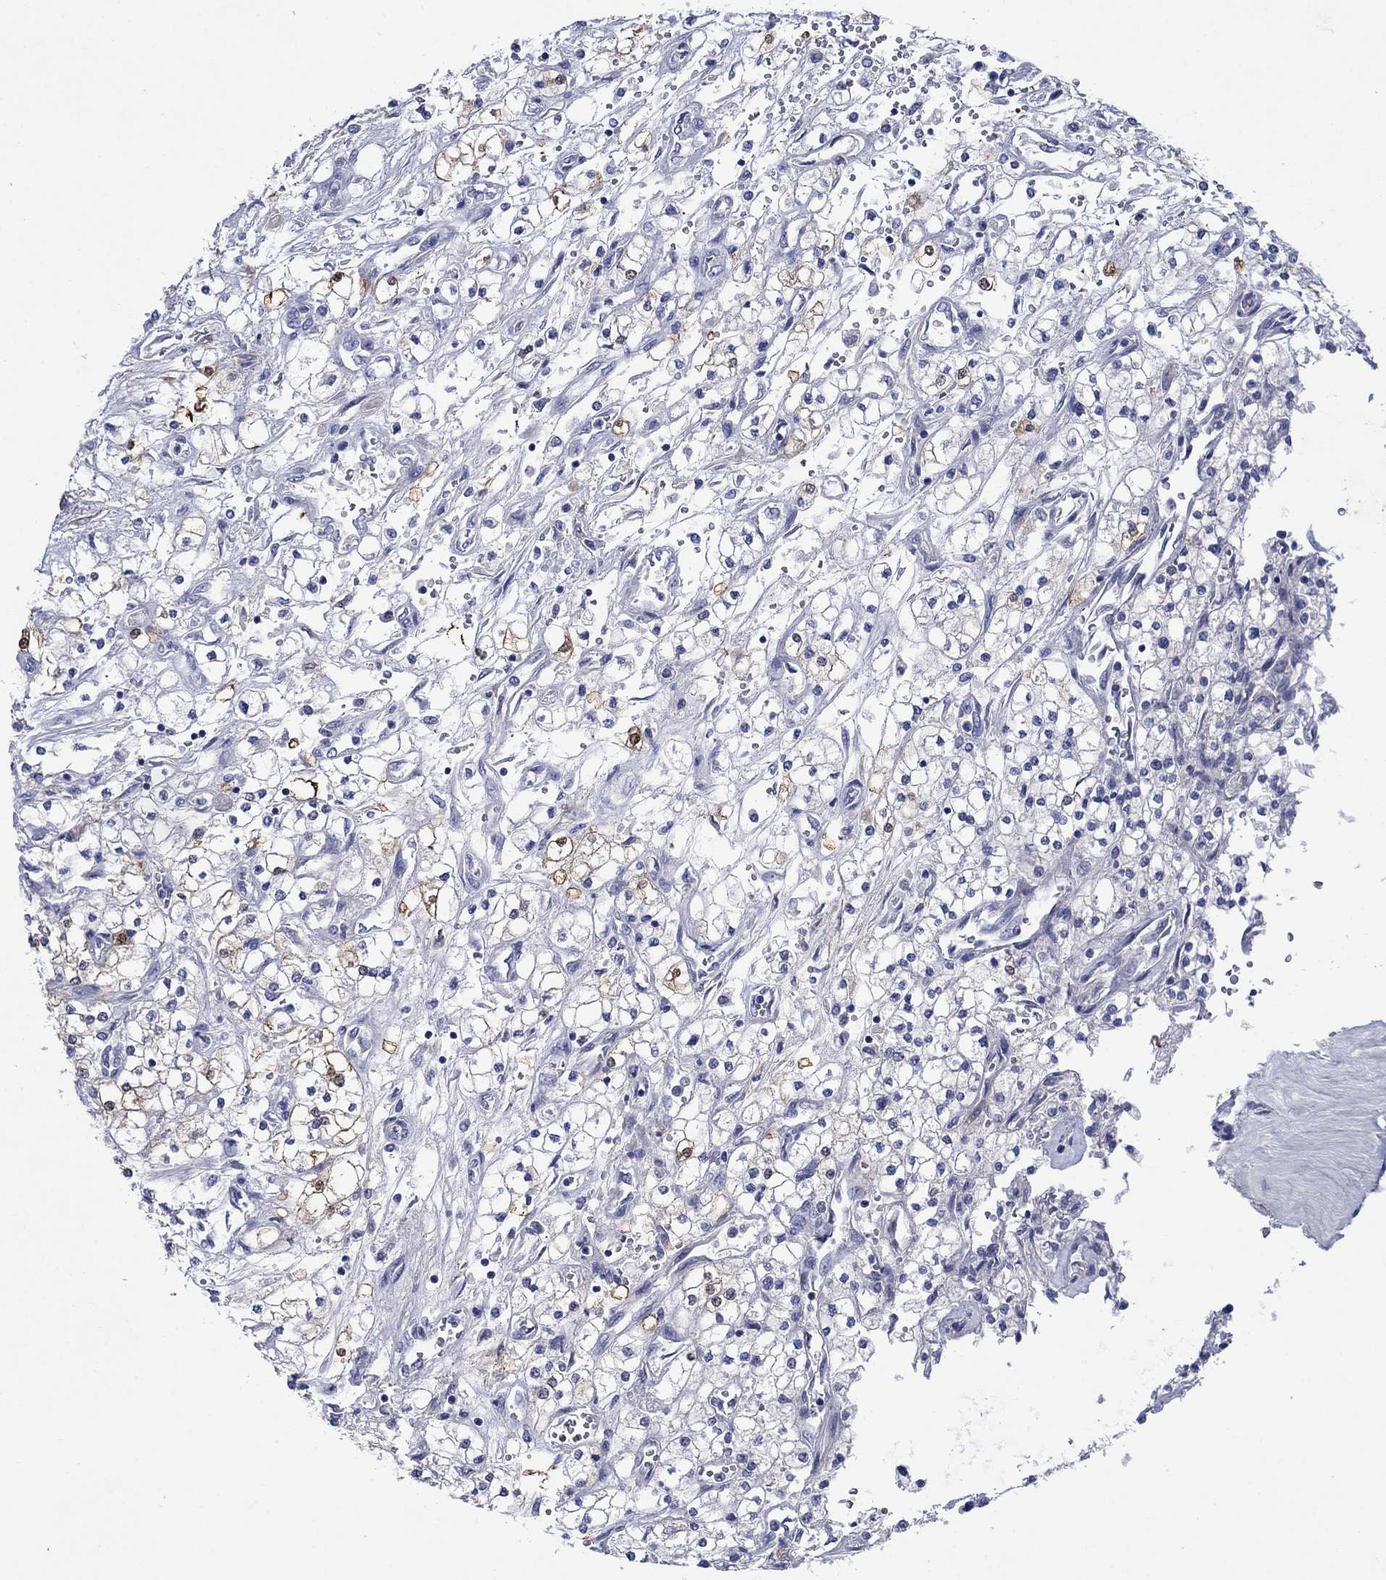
{"staining": {"intensity": "negative", "quantity": "none", "location": "none"}, "tissue": "renal cancer", "cell_type": "Tumor cells", "image_type": "cancer", "snomed": [{"axis": "morphology", "description": "Adenocarcinoma, NOS"}, {"axis": "topography", "description": "Kidney"}], "caption": "The micrograph demonstrates no significant staining in tumor cells of renal cancer.", "gene": "SULT2B1", "patient": {"sex": "male", "age": 80}}